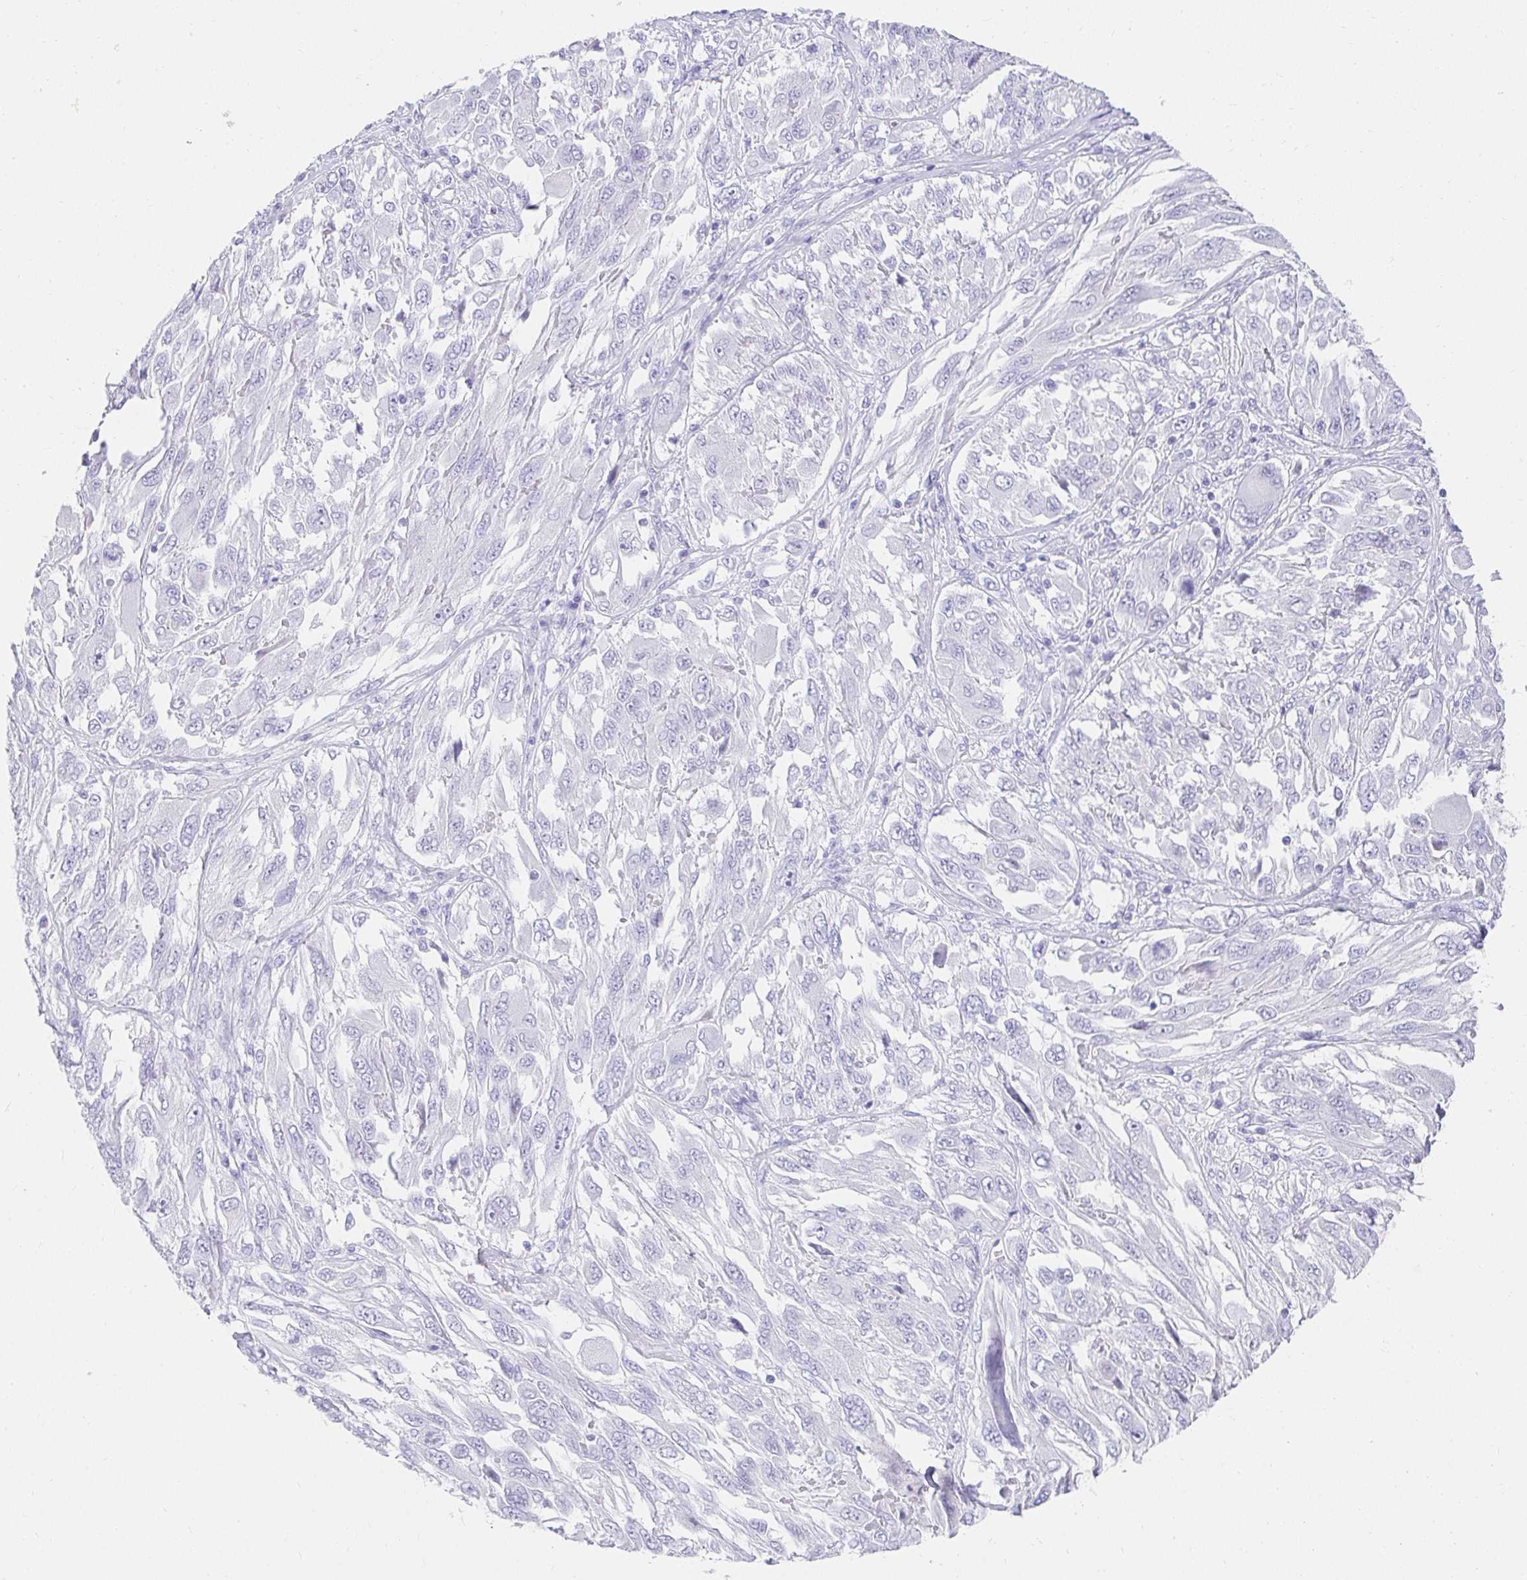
{"staining": {"intensity": "negative", "quantity": "none", "location": "none"}, "tissue": "melanoma", "cell_type": "Tumor cells", "image_type": "cancer", "snomed": [{"axis": "morphology", "description": "Malignant melanoma, NOS"}, {"axis": "topography", "description": "Skin"}], "caption": "An immunohistochemistry (IHC) histopathology image of malignant melanoma is shown. There is no staining in tumor cells of malignant melanoma.", "gene": "VGLL1", "patient": {"sex": "female", "age": 91}}